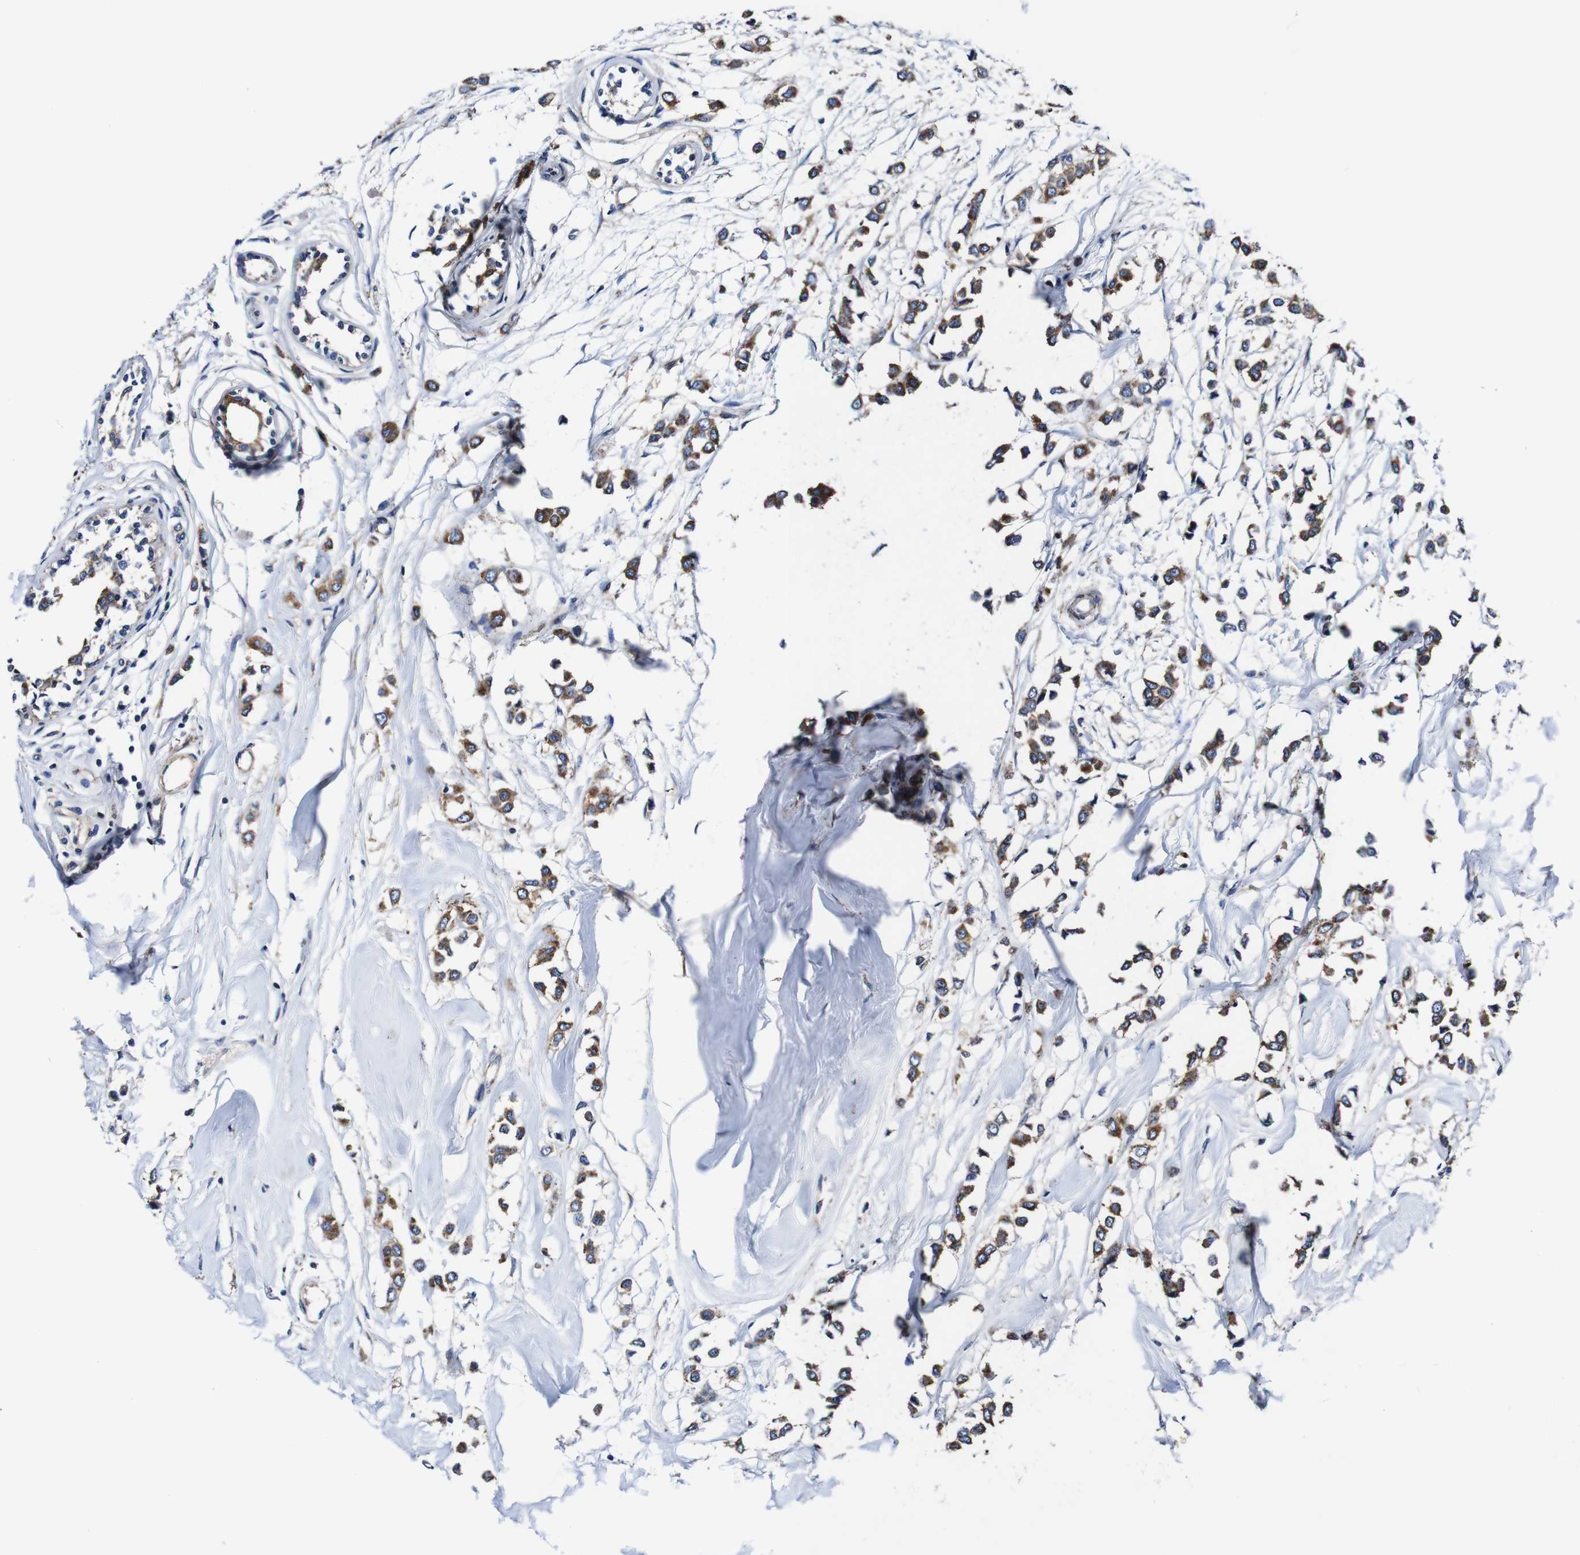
{"staining": {"intensity": "moderate", "quantity": ">75%", "location": "cytoplasmic/membranous"}, "tissue": "breast cancer", "cell_type": "Tumor cells", "image_type": "cancer", "snomed": [{"axis": "morphology", "description": "Lobular carcinoma"}, {"axis": "topography", "description": "Breast"}], "caption": "A histopathology image of lobular carcinoma (breast) stained for a protein reveals moderate cytoplasmic/membranous brown staining in tumor cells.", "gene": "PDCD6IP", "patient": {"sex": "female", "age": 51}}